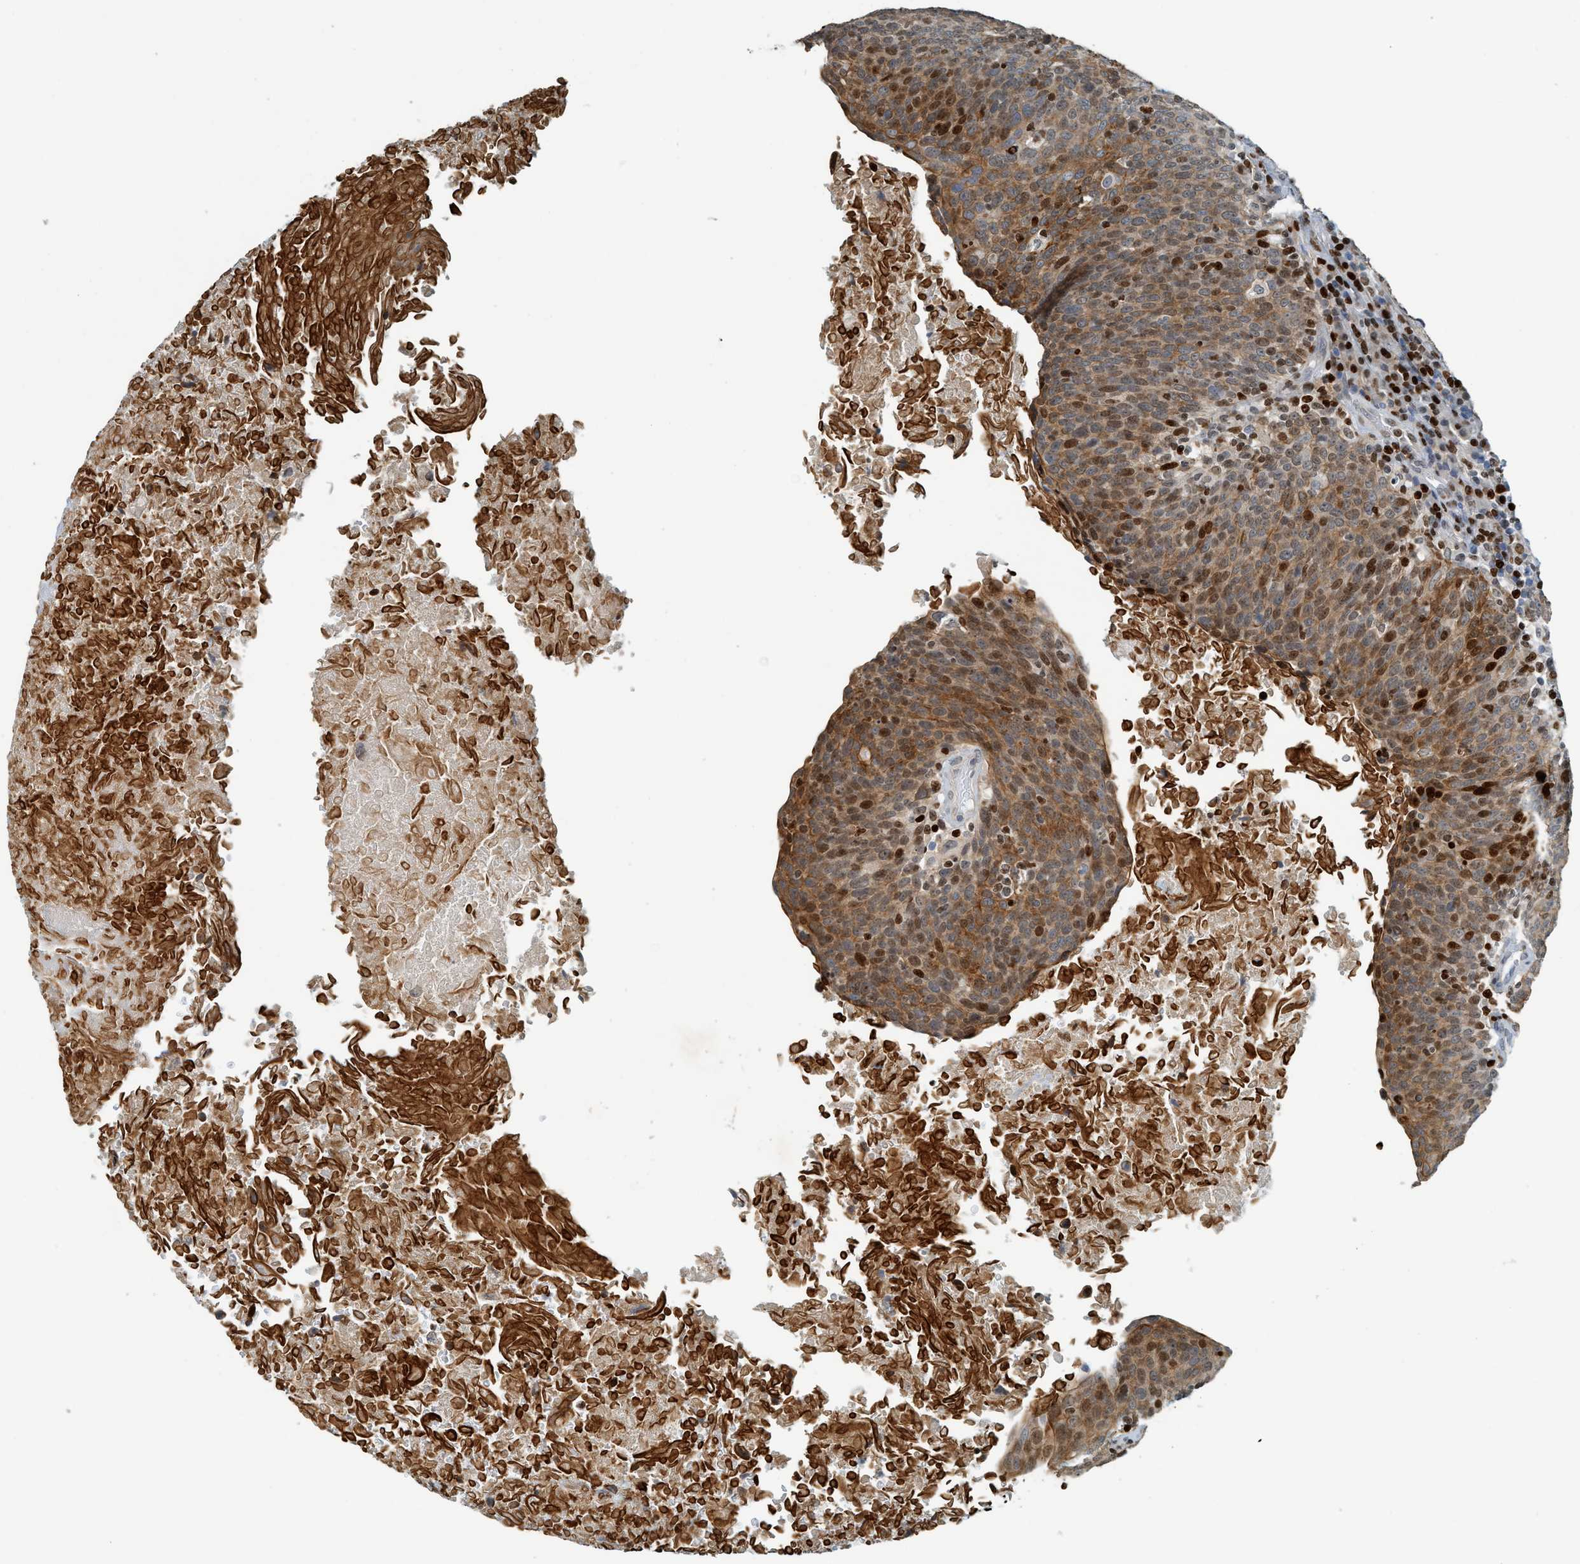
{"staining": {"intensity": "moderate", "quantity": ">75%", "location": "cytoplasmic/membranous,nuclear"}, "tissue": "head and neck cancer", "cell_type": "Tumor cells", "image_type": "cancer", "snomed": [{"axis": "morphology", "description": "Squamous cell carcinoma, NOS"}, {"axis": "morphology", "description": "Squamous cell carcinoma, metastatic, NOS"}, {"axis": "topography", "description": "Lymph node"}, {"axis": "topography", "description": "Head-Neck"}], "caption": "Metastatic squamous cell carcinoma (head and neck) tissue demonstrates moderate cytoplasmic/membranous and nuclear expression in about >75% of tumor cells, visualized by immunohistochemistry.", "gene": "SH3D19", "patient": {"sex": "male", "age": 62}}